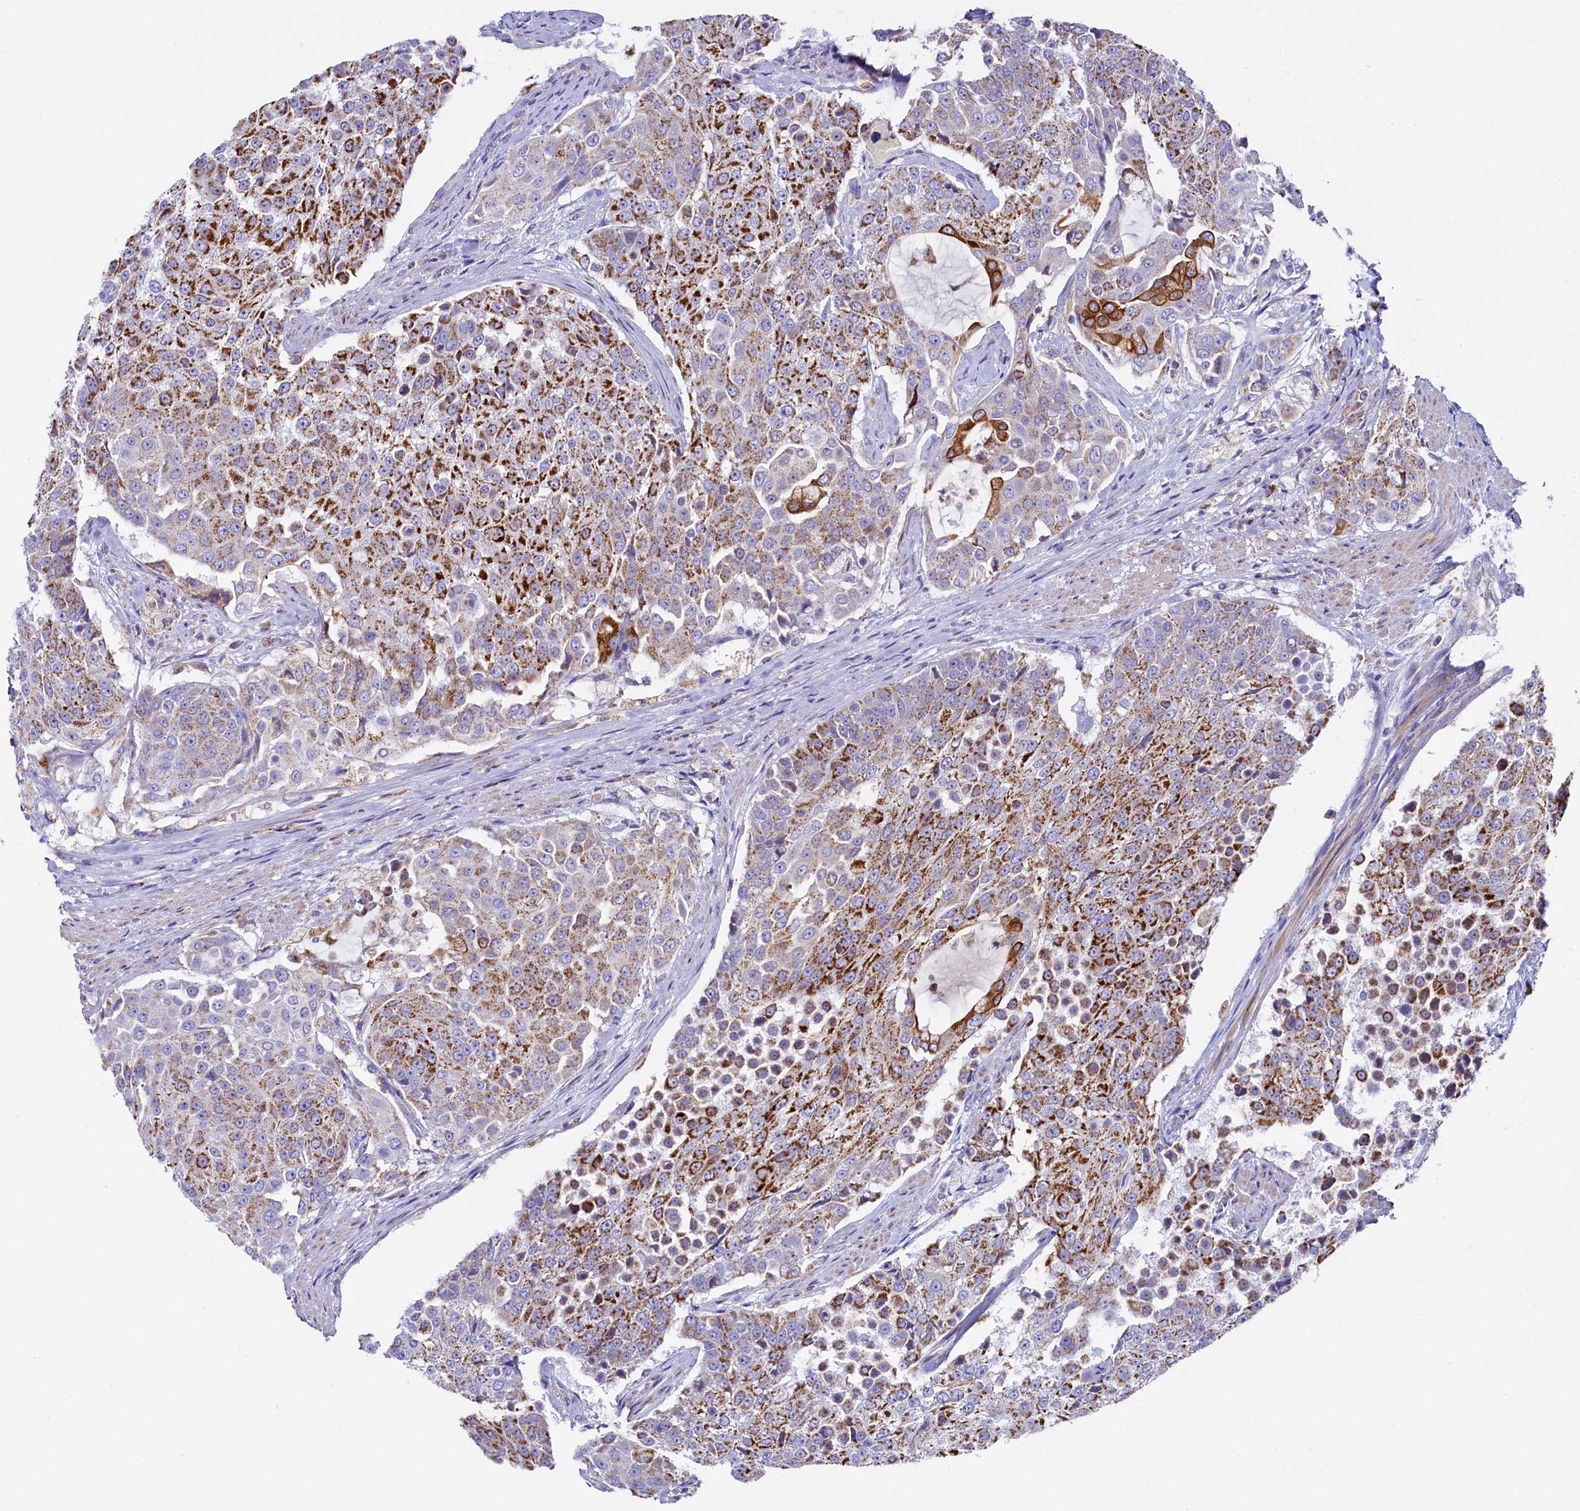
{"staining": {"intensity": "strong", "quantity": "25%-75%", "location": "cytoplasmic/membranous"}, "tissue": "urothelial cancer", "cell_type": "Tumor cells", "image_type": "cancer", "snomed": [{"axis": "morphology", "description": "Urothelial carcinoma, High grade"}, {"axis": "topography", "description": "Urinary bladder"}], "caption": "IHC of human urothelial carcinoma (high-grade) reveals high levels of strong cytoplasmic/membranous staining in approximately 25%-75% of tumor cells. (DAB (3,3'-diaminobenzidine) = brown stain, brightfield microscopy at high magnification).", "gene": "CLYBL", "patient": {"sex": "female", "age": 63}}